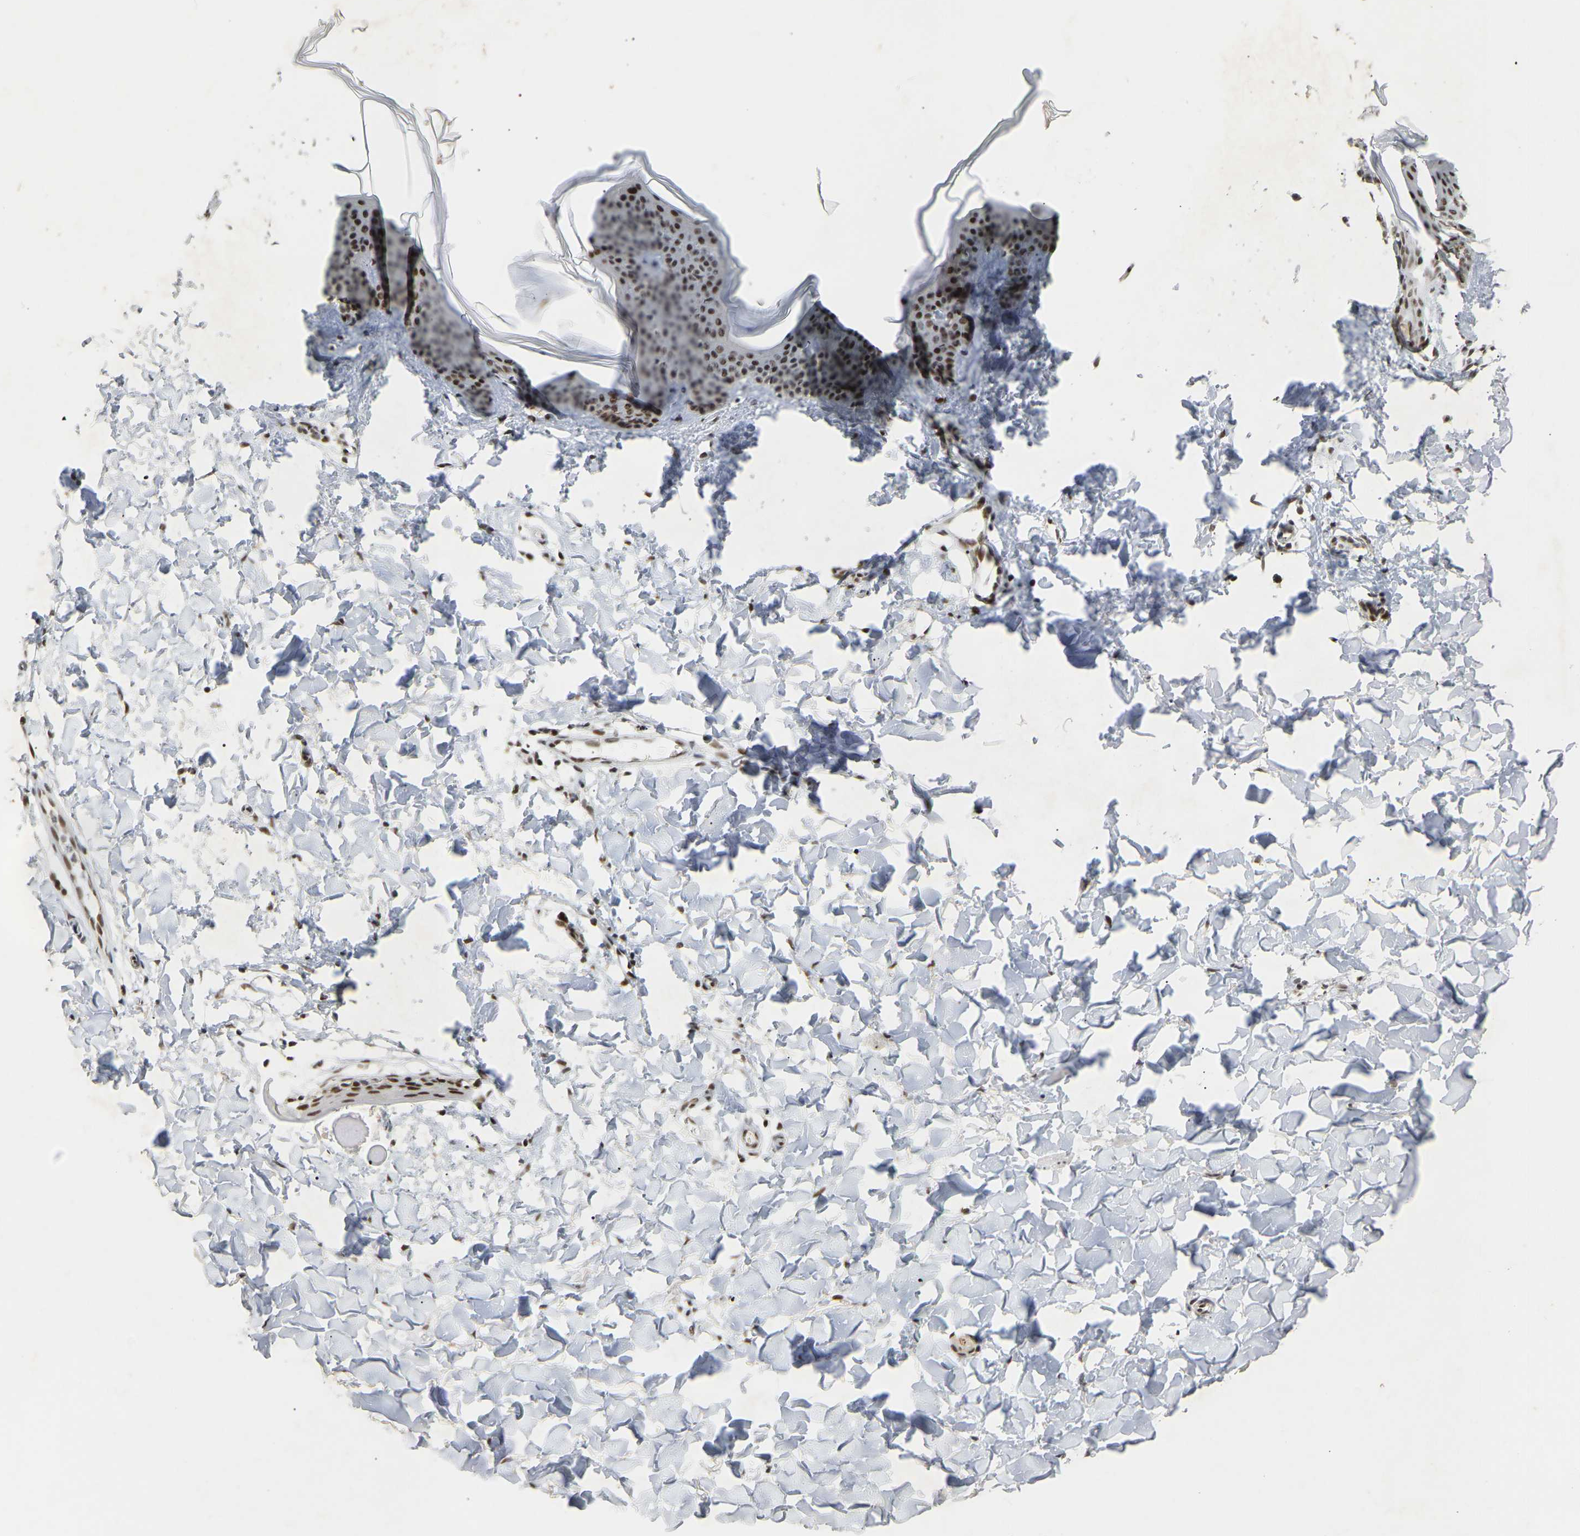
{"staining": {"intensity": "moderate", "quantity": ">75%", "location": "nuclear"}, "tissue": "skin", "cell_type": "Fibroblasts", "image_type": "normal", "snomed": [{"axis": "morphology", "description": "Normal tissue, NOS"}, {"axis": "topography", "description": "Skin"}], "caption": "The histopathology image shows immunohistochemical staining of unremarkable skin. There is moderate nuclear expression is identified in about >75% of fibroblasts. (brown staining indicates protein expression, while blue staining denotes nuclei).", "gene": "NELFB", "patient": {"sex": "female", "age": 17}}